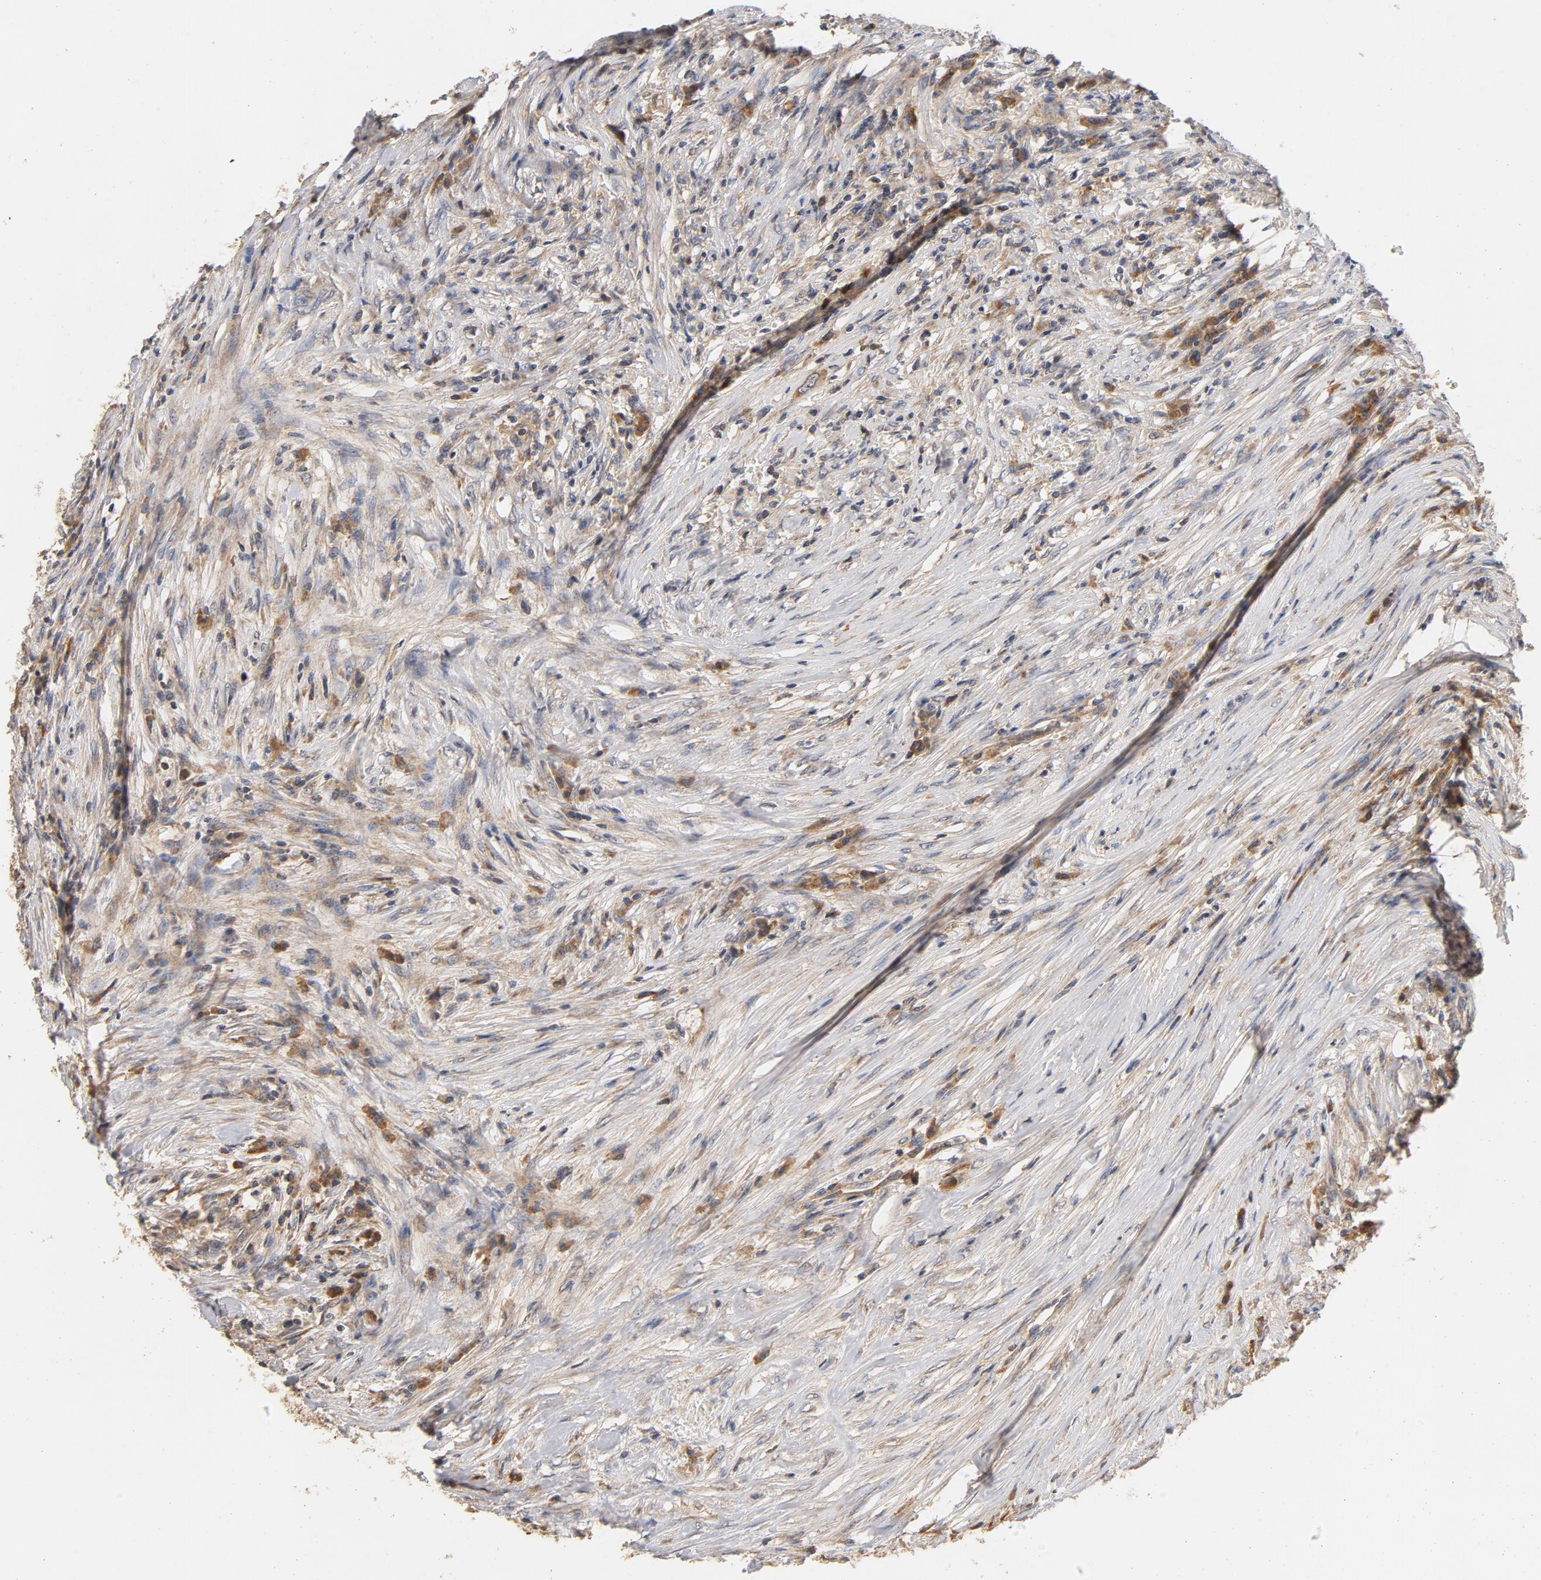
{"staining": {"intensity": "moderate", "quantity": ">75%", "location": "cytoplasmic/membranous"}, "tissue": "colorectal cancer", "cell_type": "Tumor cells", "image_type": "cancer", "snomed": [{"axis": "morphology", "description": "Adenocarcinoma, NOS"}, {"axis": "topography", "description": "Colon"}], "caption": "Protein expression analysis of adenocarcinoma (colorectal) exhibits moderate cytoplasmic/membranous staining in approximately >75% of tumor cells.", "gene": "DDX6", "patient": {"sex": "male", "age": 71}}